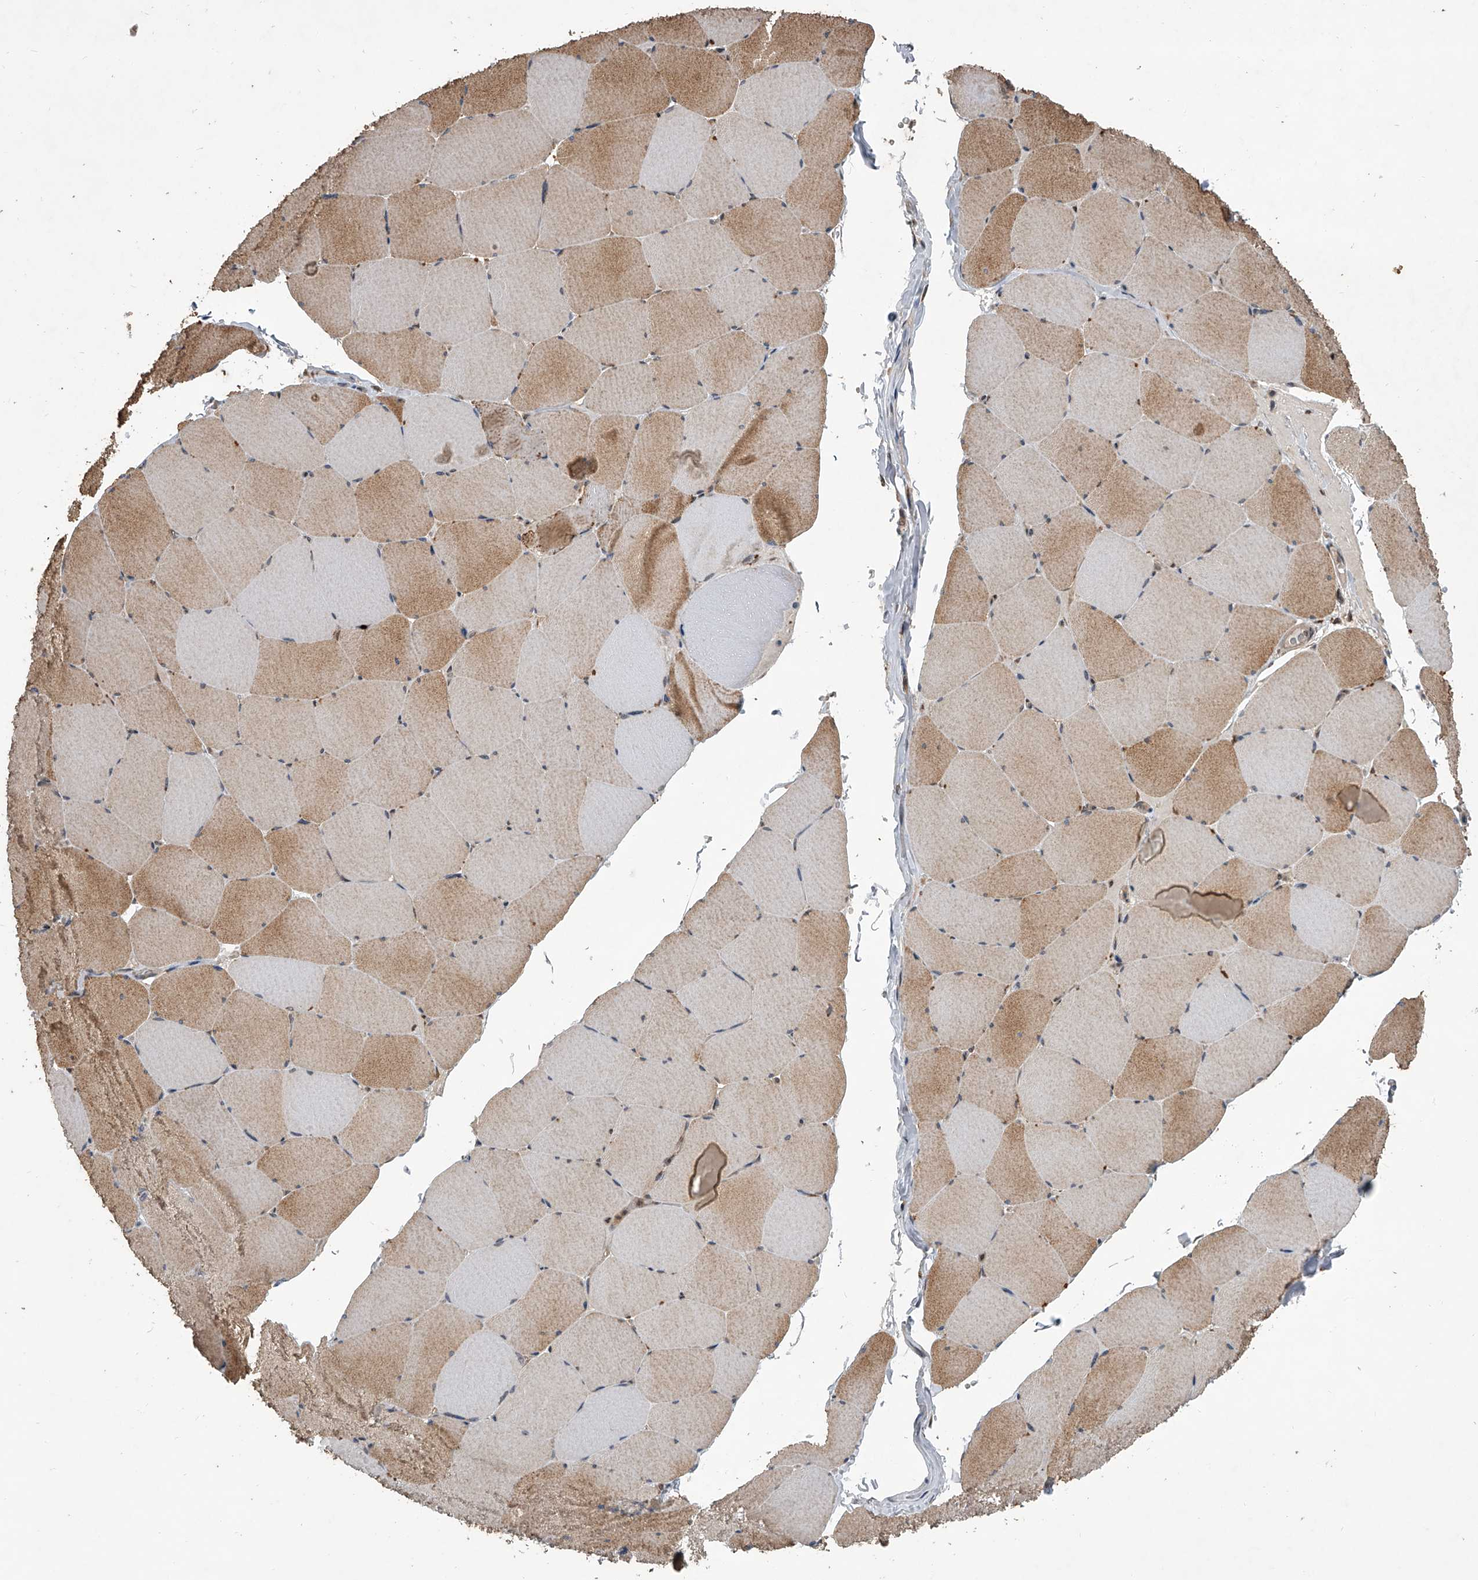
{"staining": {"intensity": "moderate", "quantity": "25%-75%", "location": "cytoplasmic/membranous"}, "tissue": "skeletal muscle", "cell_type": "Myocytes", "image_type": "normal", "snomed": [{"axis": "morphology", "description": "Normal tissue, NOS"}, {"axis": "topography", "description": "Skeletal muscle"}, {"axis": "topography", "description": "Head-Neck"}], "caption": "Skeletal muscle stained with immunohistochemistry shows moderate cytoplasmic/membranous staining in about 25%-75% of myocytes.", "gene": "GEMIN8", "patient": {"sex": "male", "age": 66}}